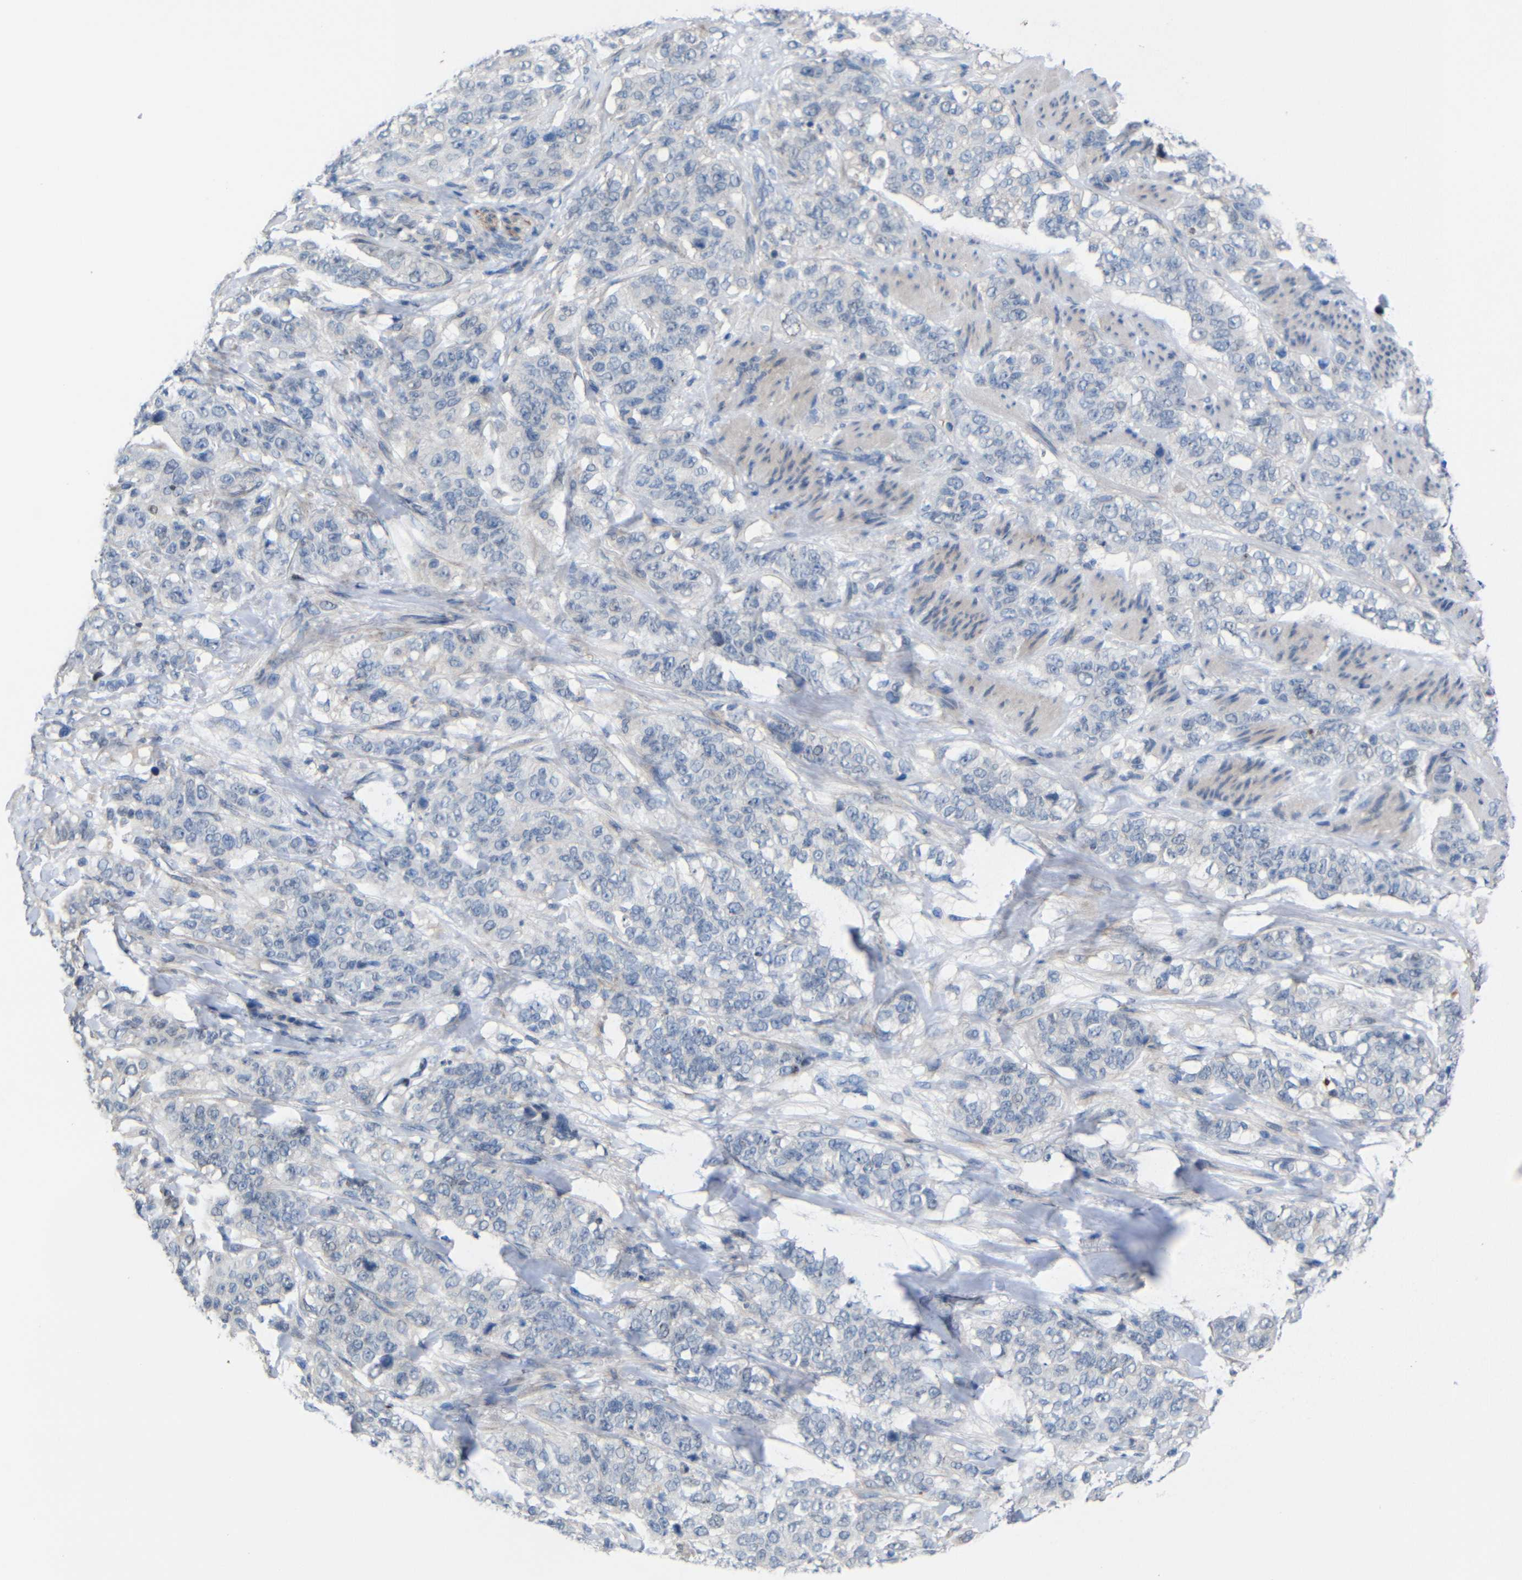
{"staining": {"intensity": "negative", "quantity": "none", "location": "none"}, "tissue": "stomach cancer", "cell_type": "Tumor cells", "image_type": "cancer", "snomed": [{"axis": "morphology", "description": "Adenocarcinoma, NOS"}, {"axis": "topography", "description": "Stomach"}], "caption": "Immunohistochemistry photomicrograph of adenocarcinoma (stomach) stained for a protein (brown), which demonstrates no positivity in tumor cells.", "gene": "CMTM1", "patient": {"sex": "male", "age": 48}}